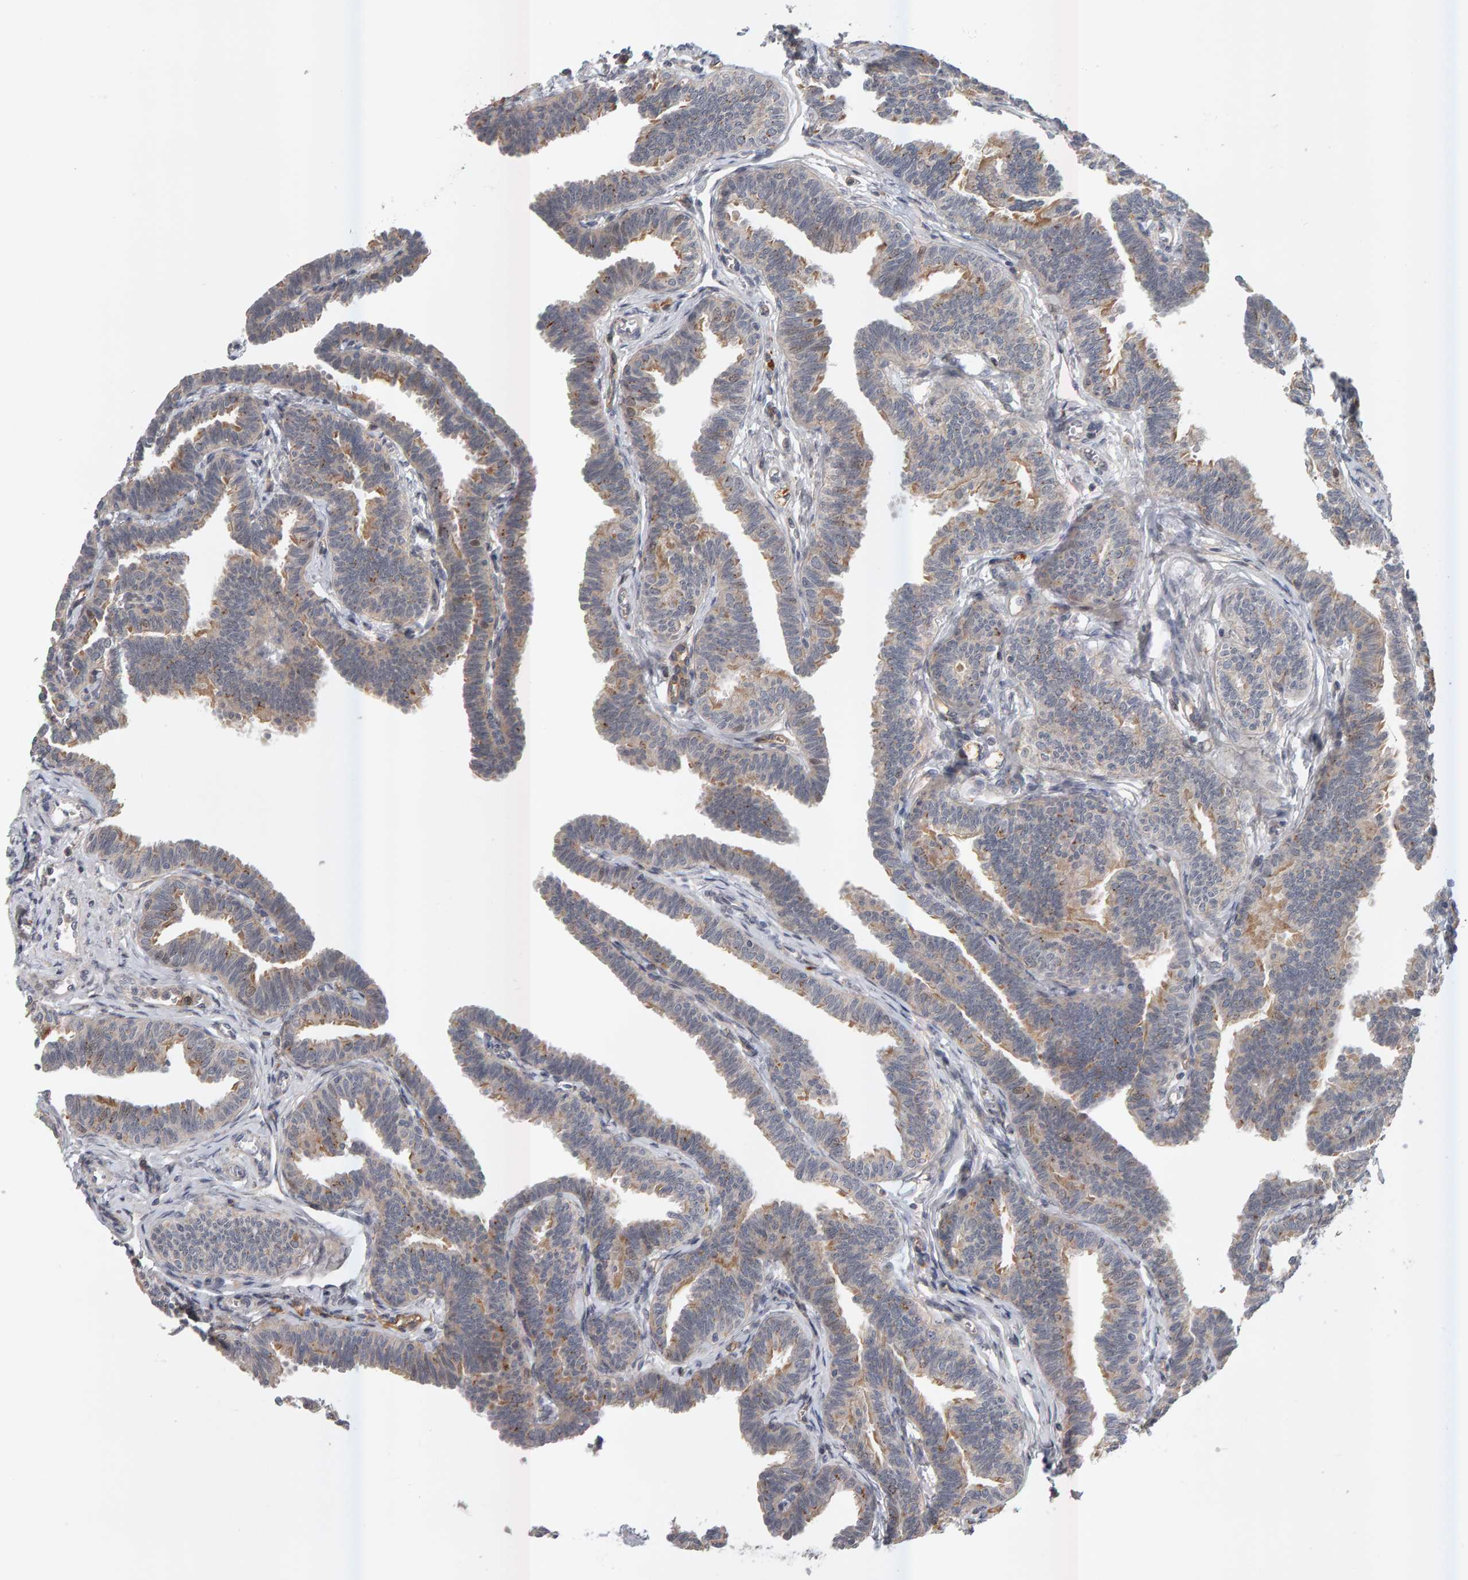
{"staining": {"intensity": "moderate", "quantity": "<25%", "location": "cytoplasmic/membranous"}, "tissue": "fallopian tube", "cell_type": "Glandular cells", "image_type": "normal", "snomed": [{"axis": "morphology", "description": "Normal tissue, NOS"}, {"axis": "topography", "description": "Fallopian tube"}, {"axis": "topography", "description": "Ovary"}], "caption": "Immunohistochemistry of benign fallopian tube displays low levels of moderate cytoplasmic/membranous staining in approximately <25% of glandular cells.", "gene": "ZNF160", "patient": {"sex": "female", "age": 23}}